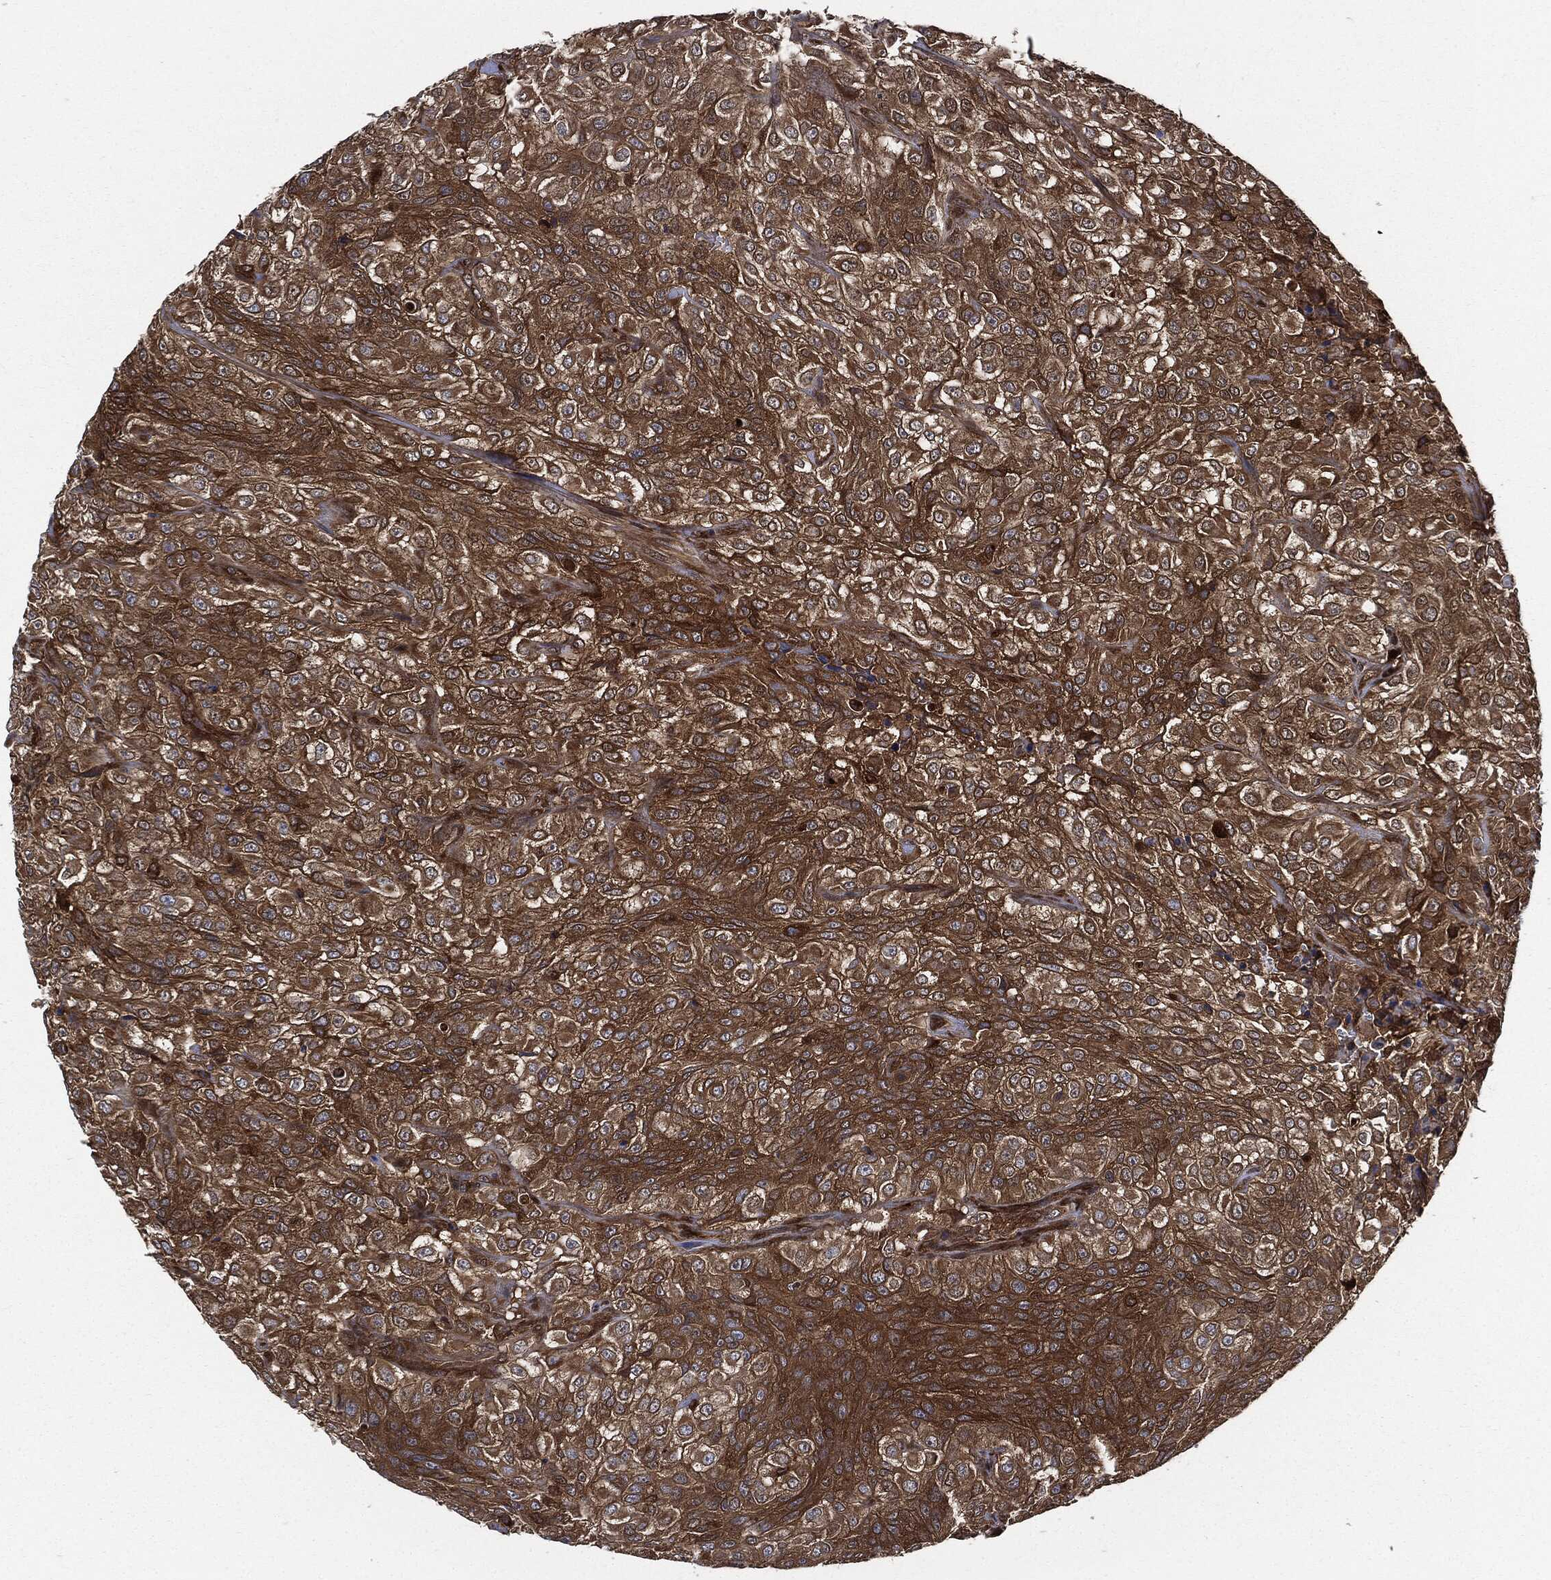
{"staining": {"intensity": "strong", "quantity": "25%-75%", "location": "cytoplasmic/membranous"}, "tissue": "urothelial cancer", "cell_type": "Tumor cells", "image_type": "cancer", "snomed": [{"axis": "morphology", "description": "Urothelial carcinoma, High grade"}, {"axis": "topography", "description": "Urinary bladder"}], "caption": "An image showing strong cytoplasmic/membranous positivity in about 25%-75% of tumor cells in urothelial cancer, as visualized by brown immunohistochemical staining.", "gene": "XPNPEP1", "patient": {"sex": "male", "age": 56}}